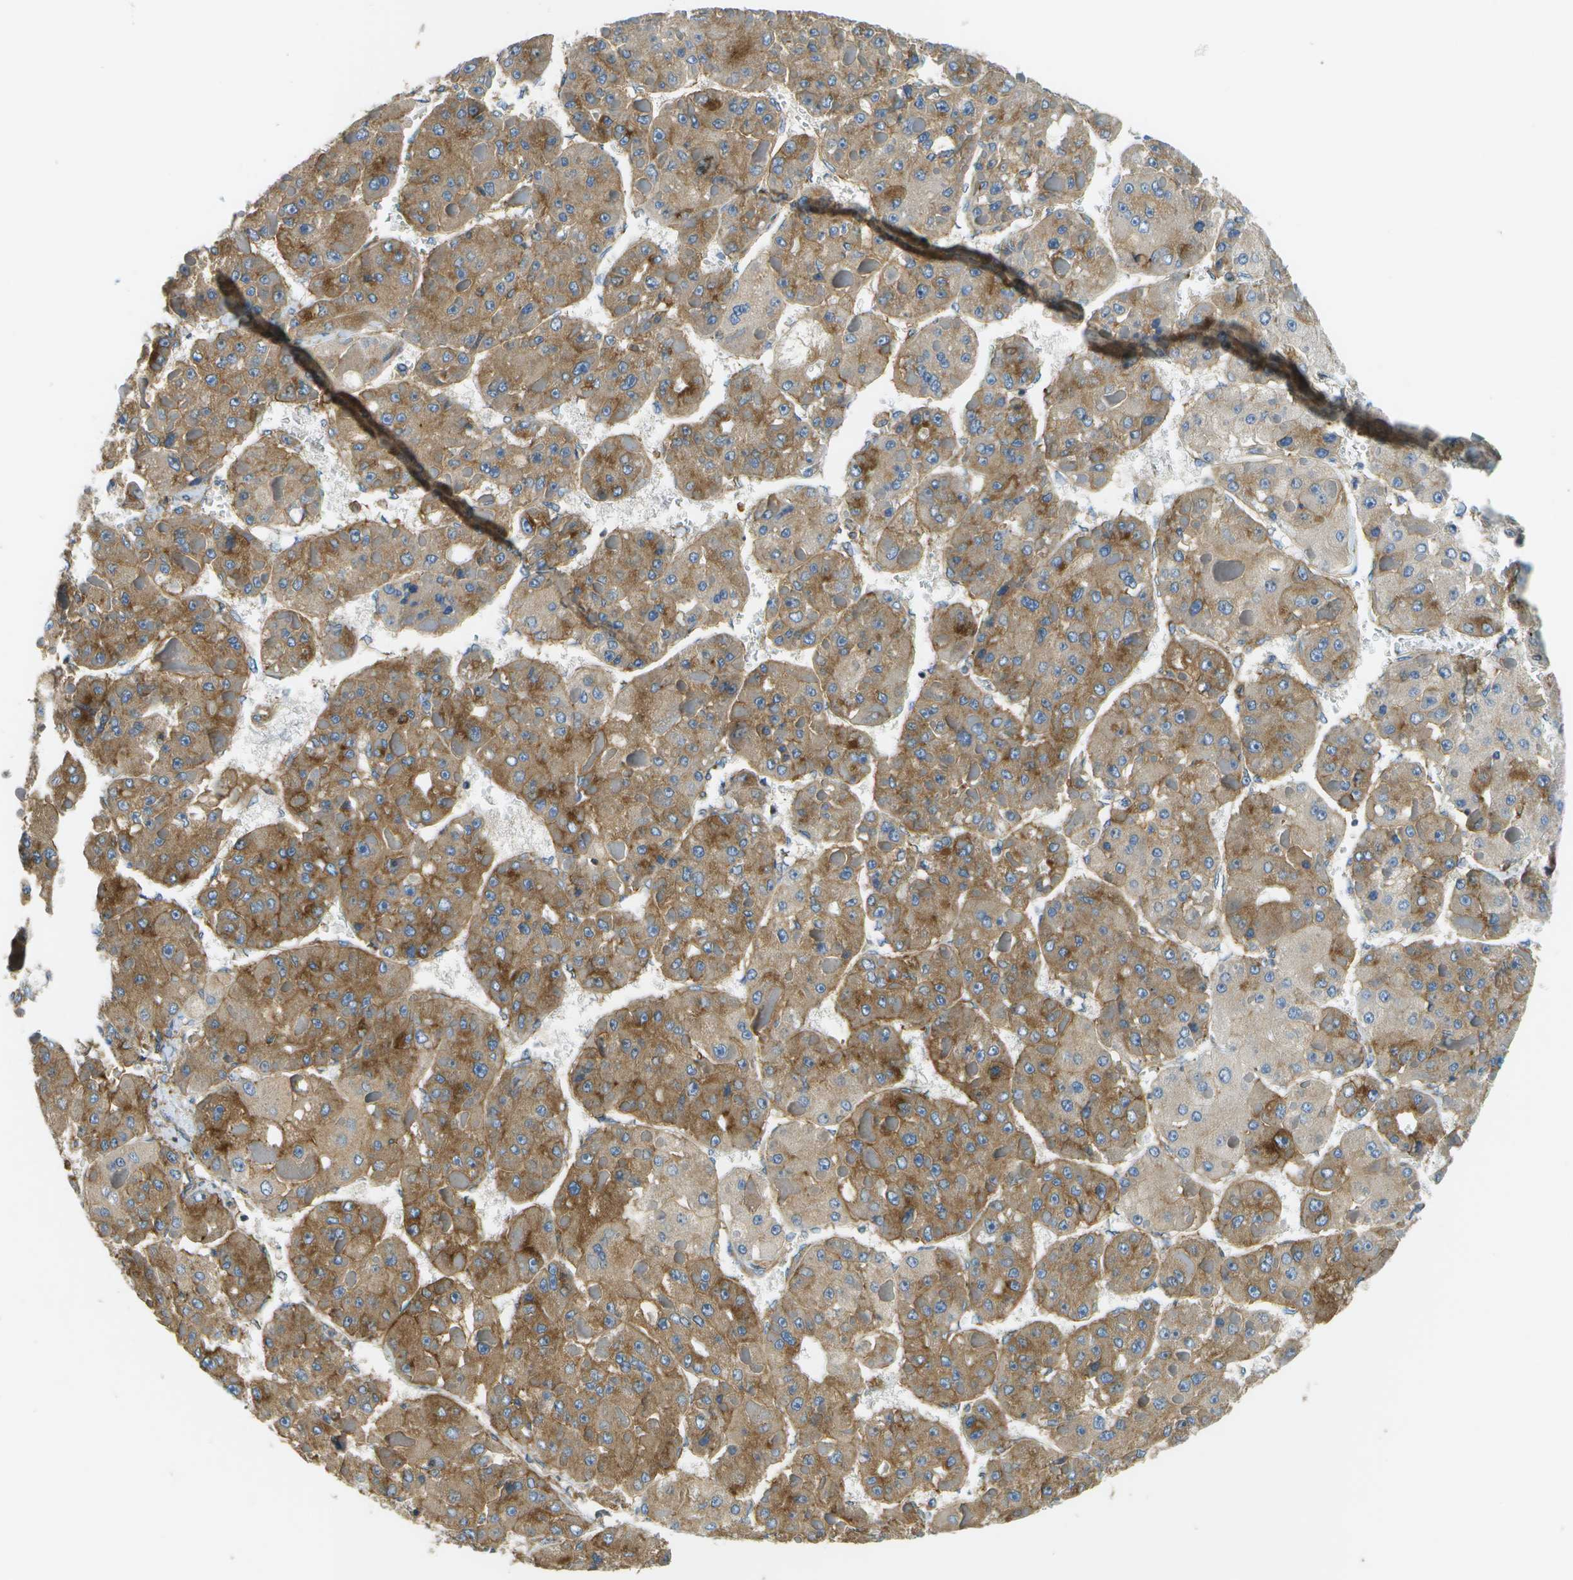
{"staining": {"intensity": "moderate", "quantity": ">75%", "location": "cytoplasmic/membranous"}, "tissue": "liver cancer", "cell_type": "Tumor cells", "image_type": "cancer", "snomed": [{"axis": "morphology", "description": "Carcinoma, Hepatocellular, NOS"}, {"axis": "topography", "description": "Liver"}], "caption": "The photomicrograph shows staining of liver hepatocellular carcinoma, revealing moderate cytoplasmic/membranous protein positivity (brown color) within tumor cells.", "gene": "CLTC", "patient": {"sex": "female", "age": 73}}